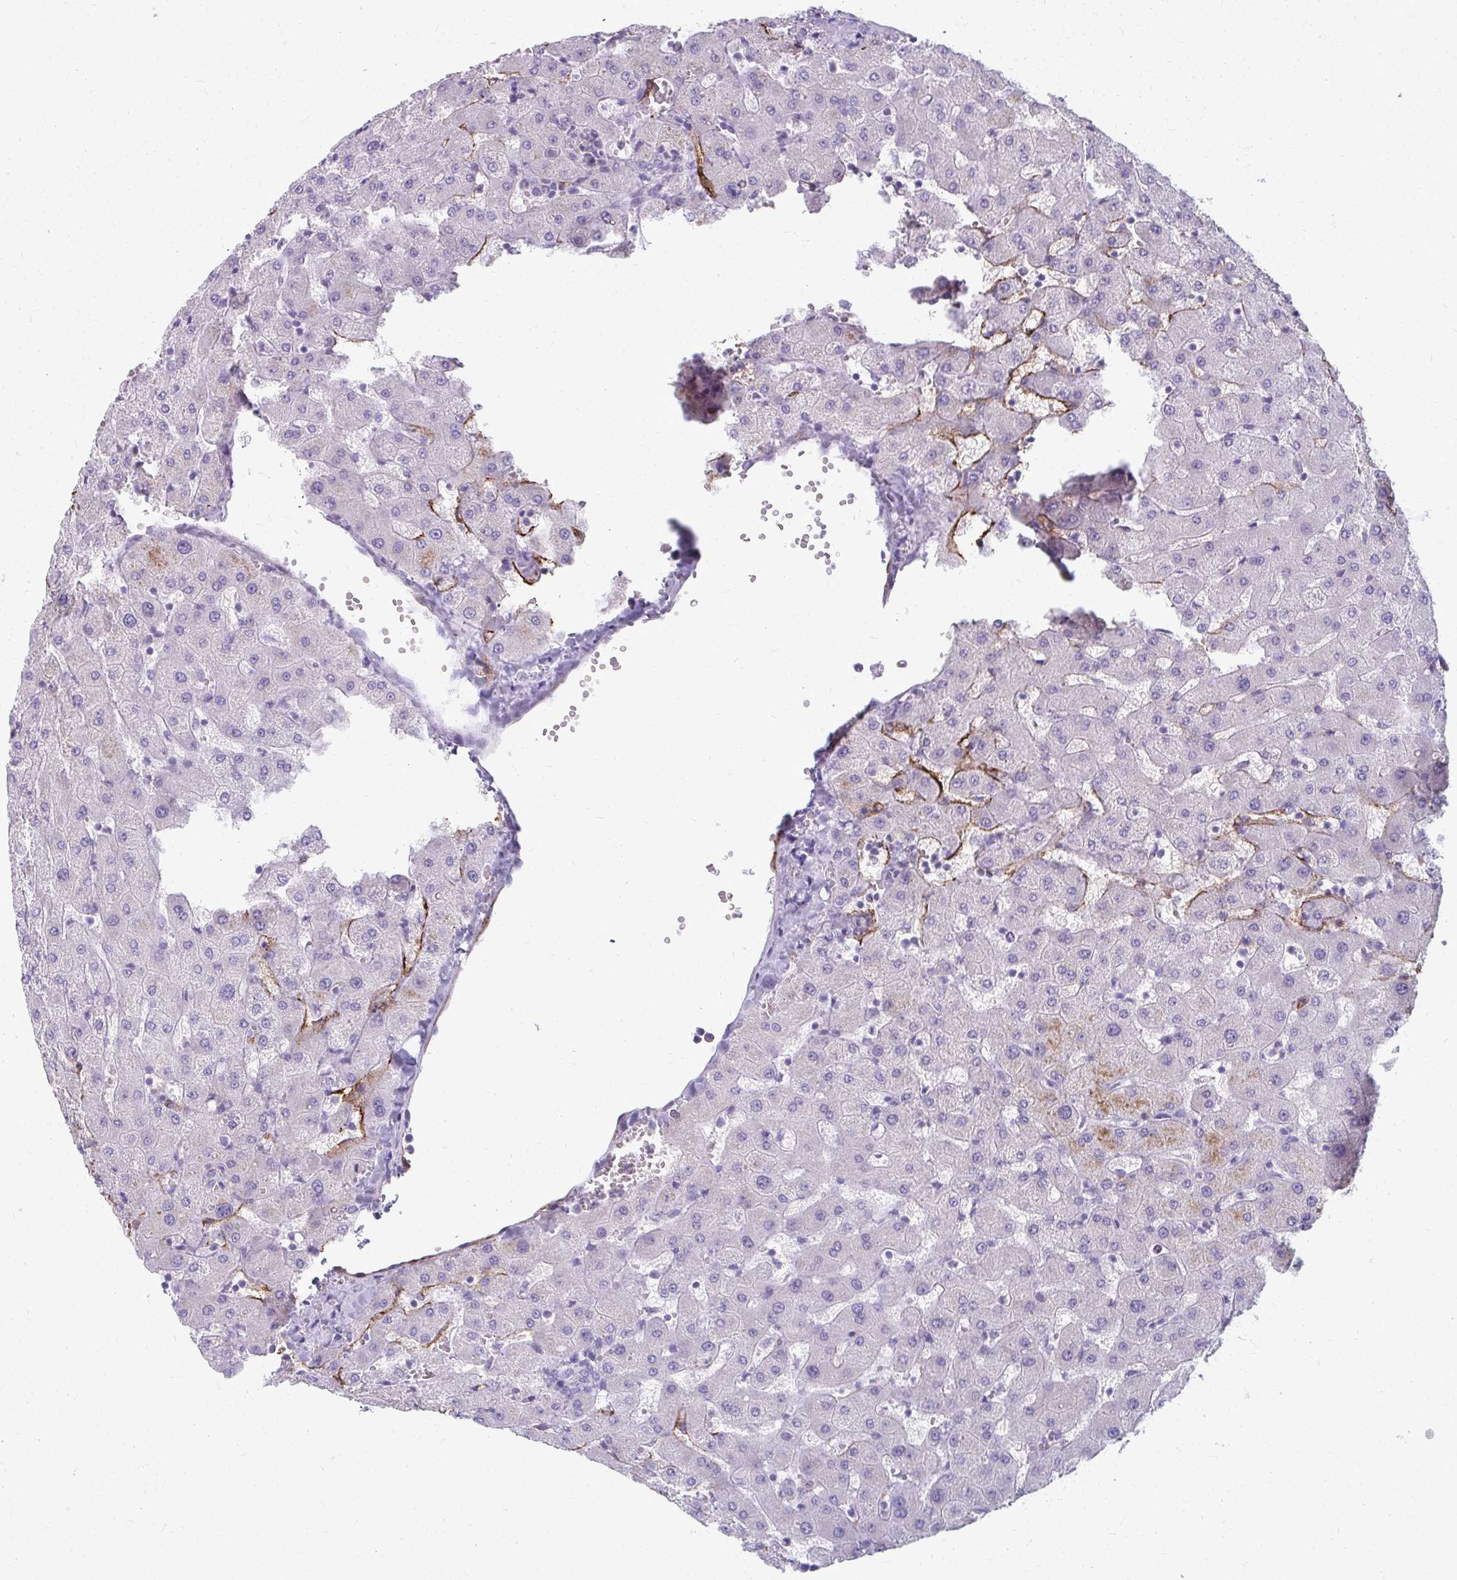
{"staining": {"intensity": "negative", "quantity": "none", "location": "none"}, "tissue": "liver", "cell_type": "Cholangiocytes", "image_type": "normal", "snomed": [{"axis": "morphology", "description": "Normal tissue, NOS"}, {"axis": "topography", "description": "Liver"}], "caption": "This is an IHC micrograph of normal human liver. There is no expression in cholangiocytes.", "gene": "ADIPOQ", "patient": {"sex": "female", "age": 63}}